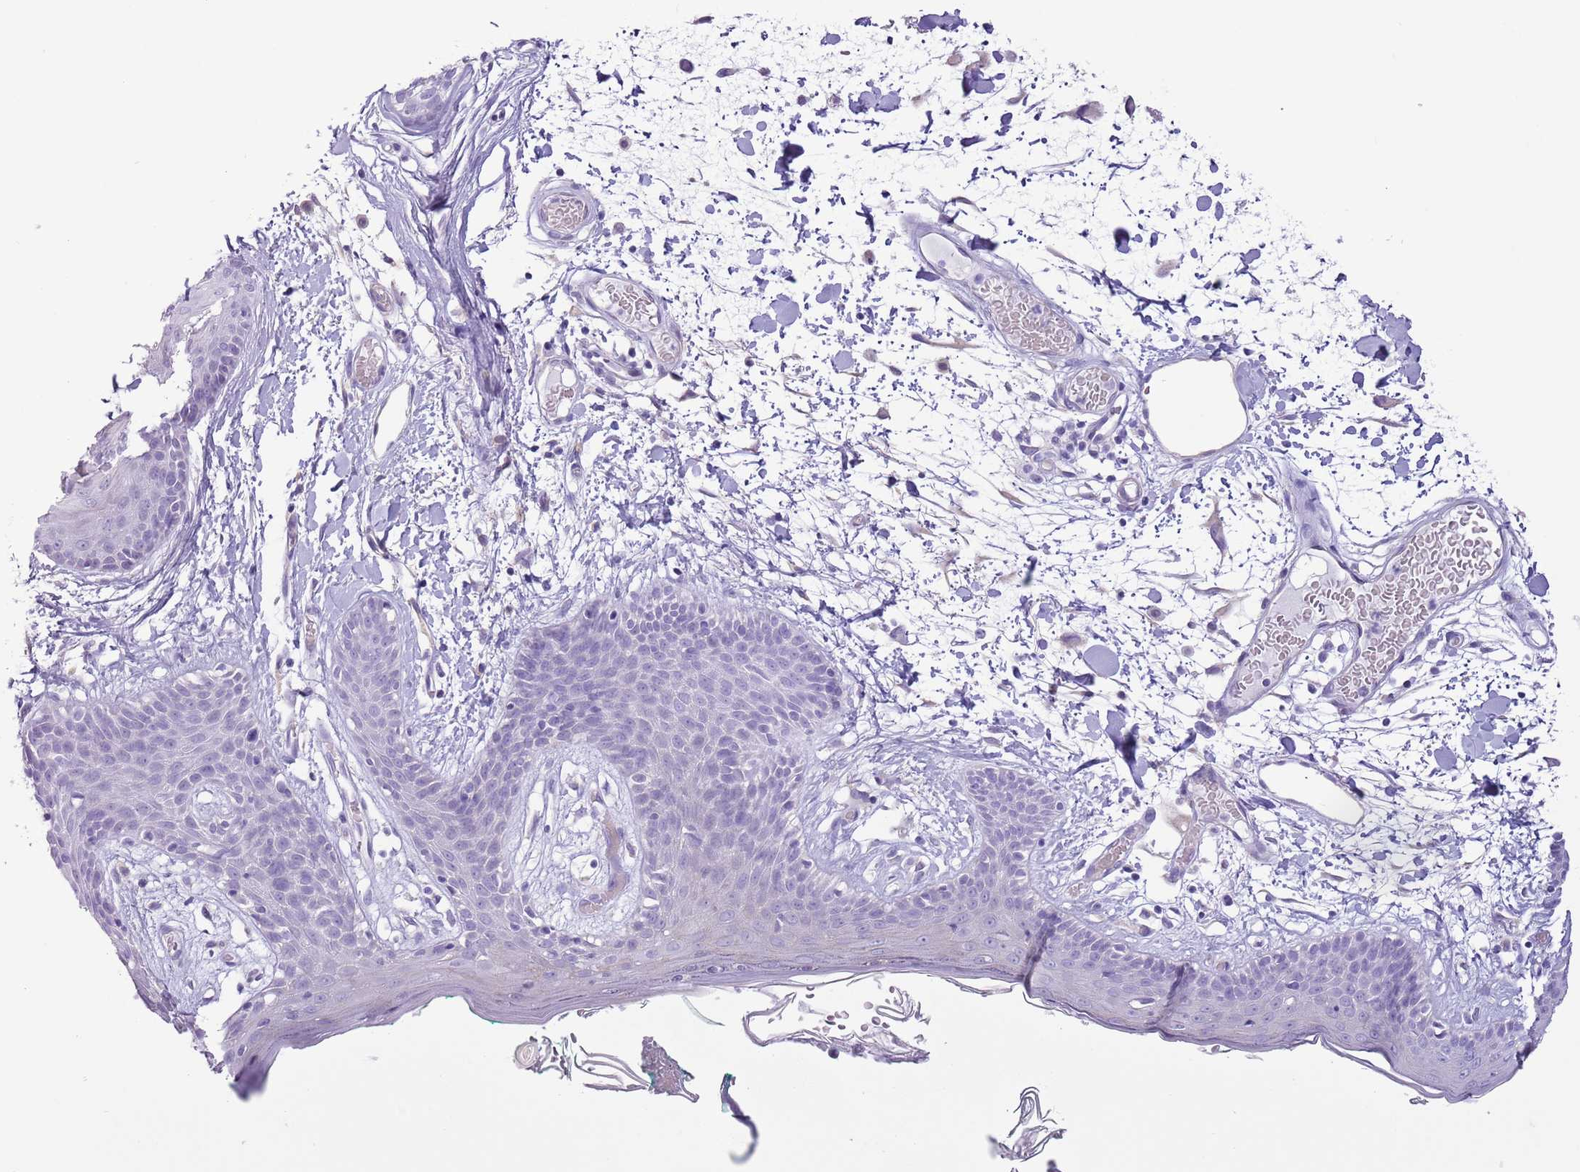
{"staining": {"intensity": "negative", "quantity": "none", "location": "none"}, "tissue": "skin", "cell_type": "Fibroblasts", "image_type": "normal", "snomed": [{"axis": "morphology", "description": "Normal tissue, NOS"}, {"axis": "topography", "description": "Skin"}], "caption": "Histopathology image shows no protein positivity in fibroblasts of benign skin. (DAB (3,3'-diaminobenzidine) immunohistochemistry visualized using brightfield microscopy, high magnification).", "gene": "SLC7A14", "patient": {"sex": "male", "age": 79}}